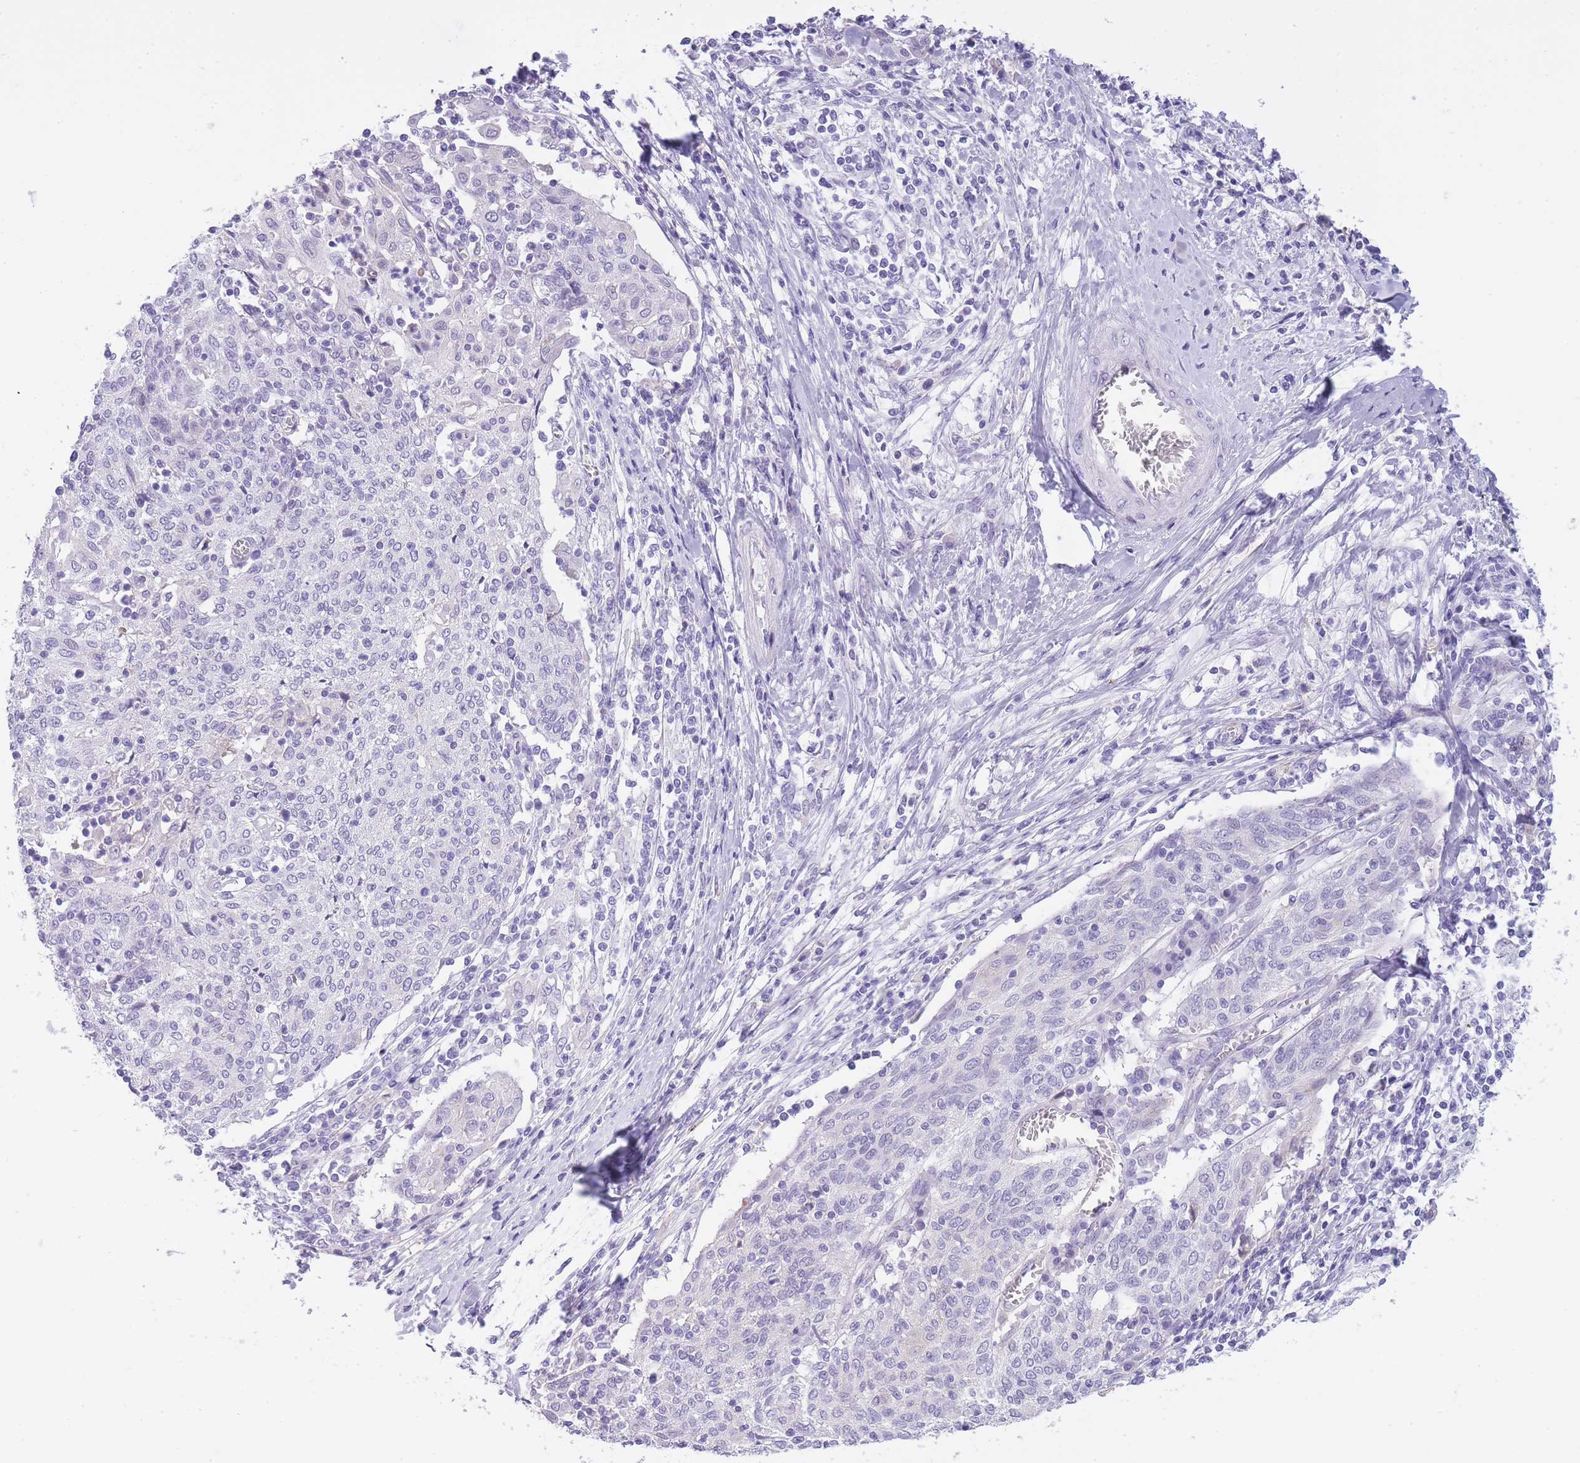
{"staining": {"intensity": "negative", "quantity": "none", "location": "none"}, "tissue": "cervical cancer", "cell_type": "Tumor cells", "image_type": "cancer", "snomed": [{"axis": "morphology", "description": "Squamous cell carcinoma, NOS"}, {"axis": "topography", "description": "Cervix"}], "caption": "High power microscopy histopathology image of an immunohistochemistry (IHC) image of cervical squamous cell carcinoma, revealing no significant expression in tumor cells.", "gene": "RADX", "patient": {"sex": "female", "age": 52}}